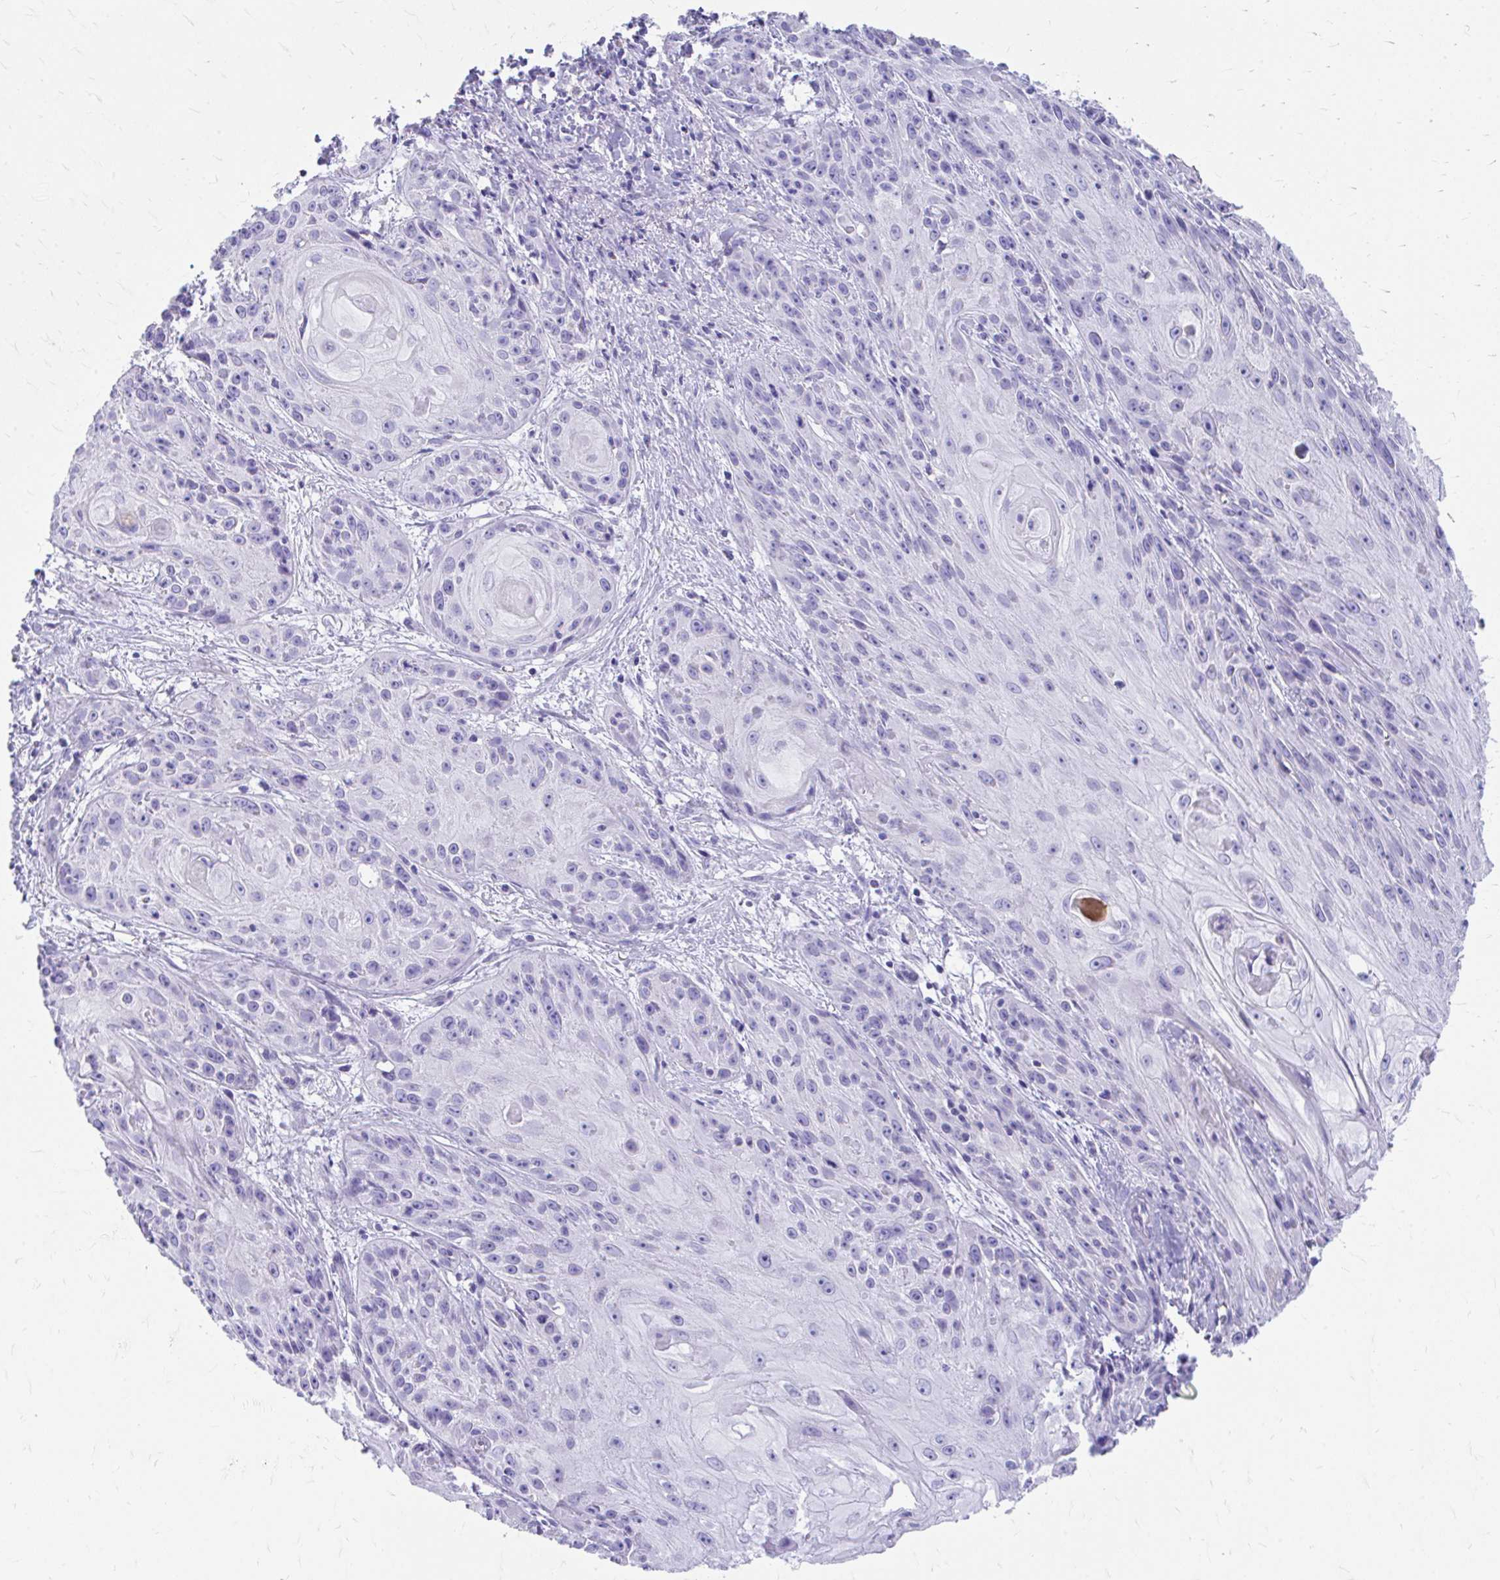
{"staining": {"intensity": "negative", "quantity": "none", "location": "none"}, "tissue": "skin cancer", "cell_type": "Tumor cells", "image_type": "cancer", "snomed": [{"axis": "morphology", "description": "Squamous cell carcinoma, NOS"}, {"axis": "topography", "description": "Skin"}, {"axis": "topography", "description": "Vulva"}], "caption": "Immunohistochemistry (IHC) image of skin cancer stained for a protein (brown), which shows no staining in tumor cells. (Stains: DAB (3,3'-diaminobenzidine) IHC with hematoxylin counter stain, Microscopy: brightfield microscopy at high magnification).", "gene": "KRIT1", "patient": {"sex": "female", "age": 76}}